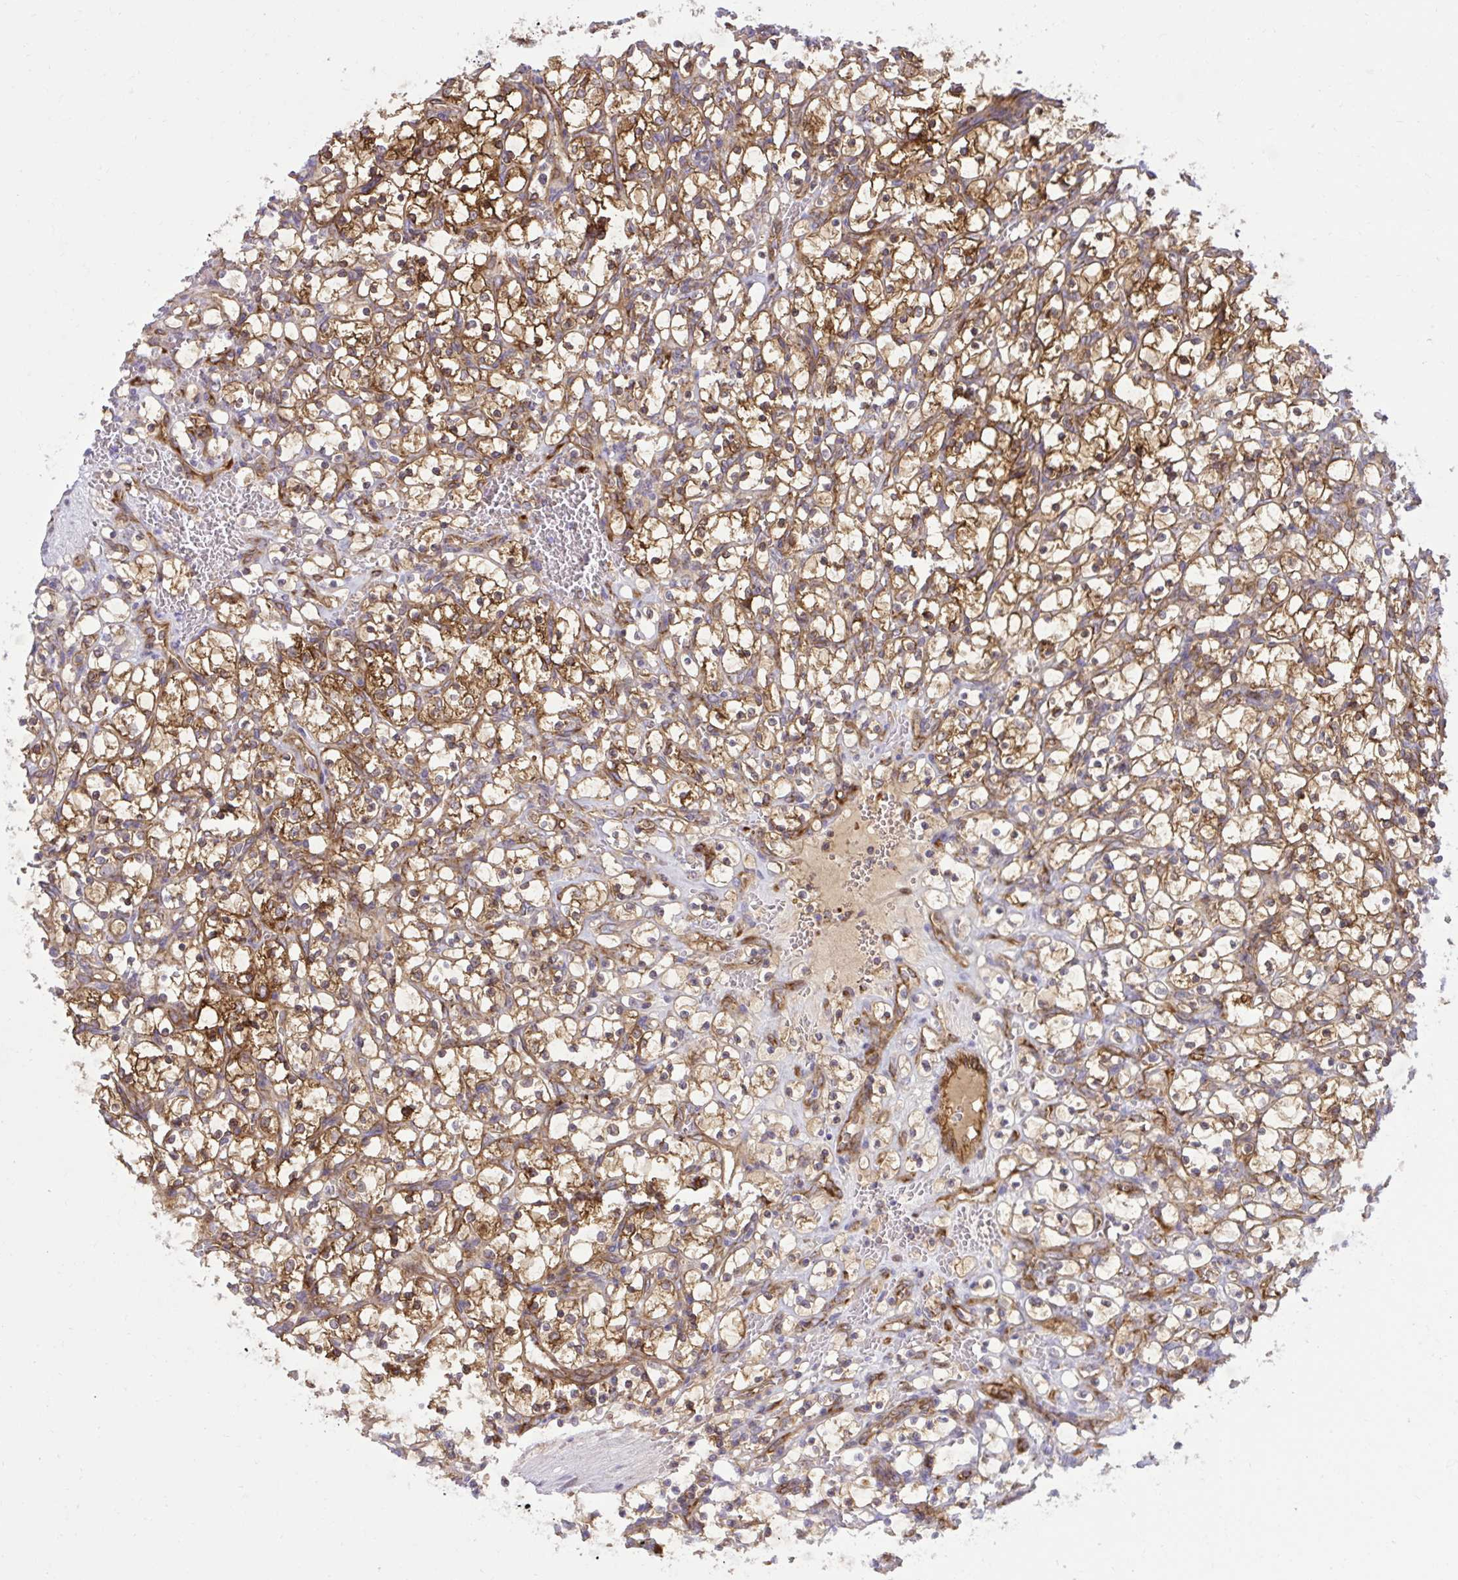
{"staining": {"intensity": "moderate", "quantity": ">75%", "location": "cytoplasmic/membranous"}, "tissue": "renal cancer", "cell_type": "Tumor cells", "image_type": "cancer", "snomed": [{"axis": "morphology", "description": "Adenocarcinoma, NOS"}, {"axis": "topography", "description": "Kidney"}], "caption": "Immunohistochemistry staining of renal adenocarcinoma, which demonstrates medium levels of moderate cytoplasmic/membranous positivity in about >75% of tumor cells indicating moderate cytoplasmic/membranous protein staining. The staining was performed using DAB (3,3'-diaminobenzidine) (brown) for protein detection and nuclei were counterstained in hematoxylin (blue).", "gene": "LIMS1", "patient": {"sex": "female", "age": 69}}